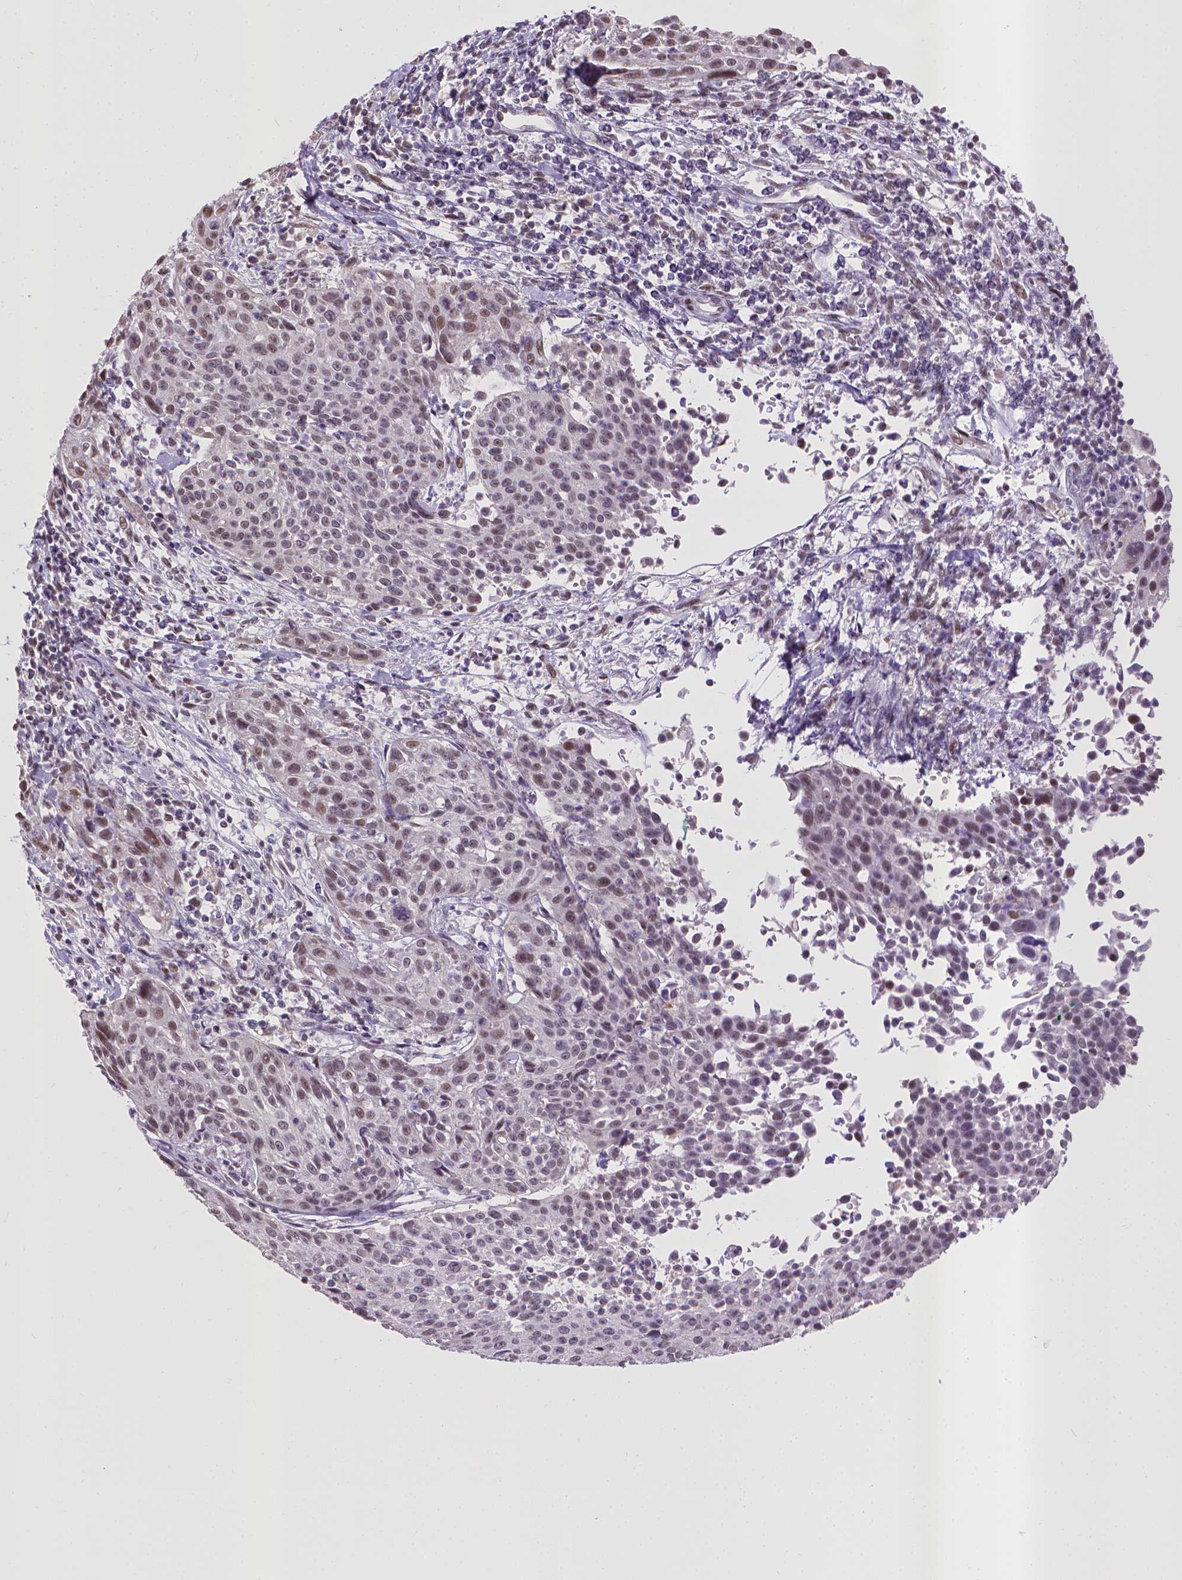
{"staining": {"intensity": "moderate", "quantity": "25%-75%", "location": "nuclear"}, "tissue": "cervical cancer", "cell_type": "Tumor cells", "image_type": "cancer", "snomed": [{"axis": "morphology", "description": "Squamous cell carcinoma, NOS"}, {"axis": "topography", "description": "Cervix"}], "caption": "Cervical cancer (squamous cell carcinoma) stained with a protein marker exhibits moderate staining in tumor cells.", "gene": "KMO", "patient": {"sex": "female", "age": 26}}